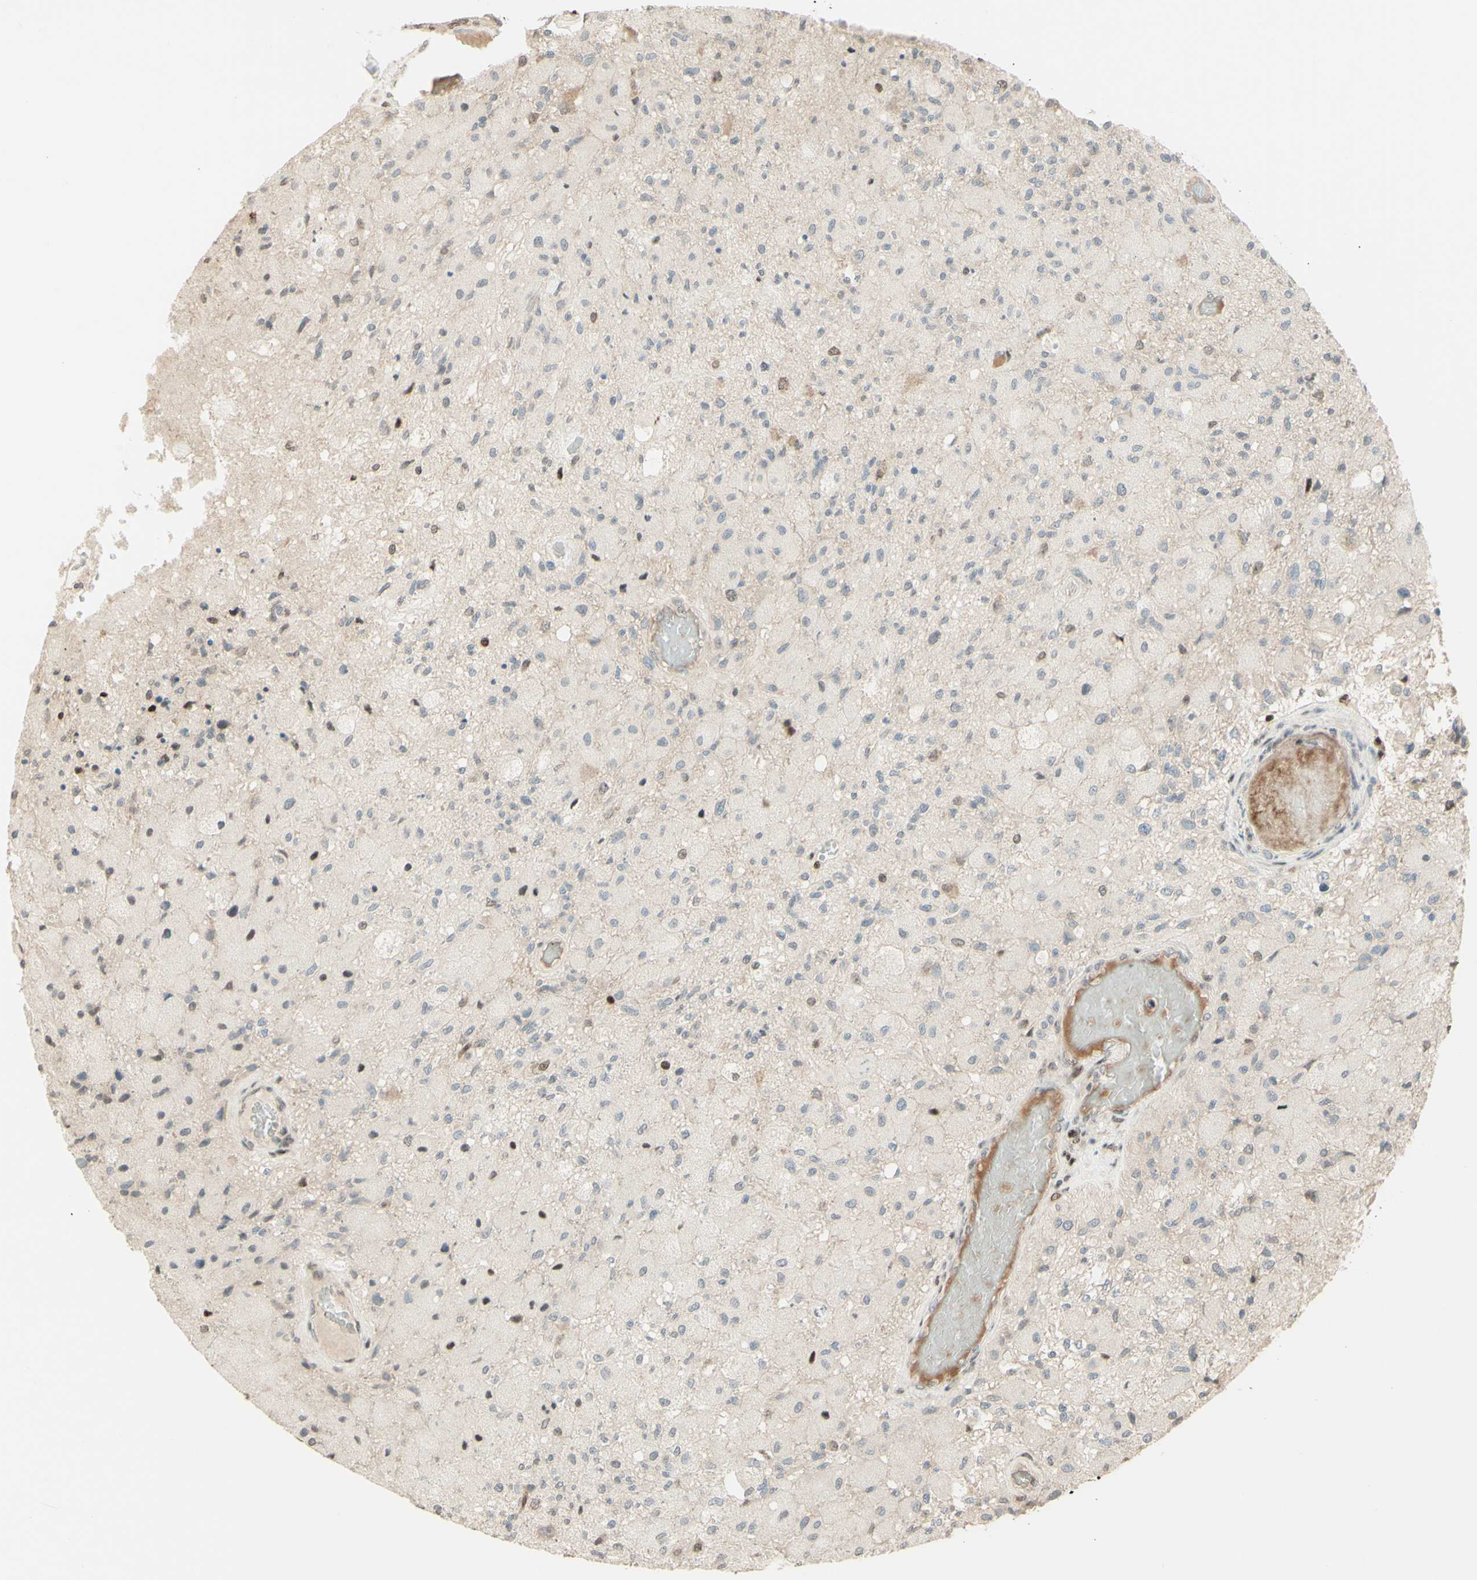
{"staining": {"intensity": "negative", "quantity": "none", "location": "none"}, "tissue": "glioma", "cell_type": "Tumor cells", "image_type": "cancer", "snomed": [{"axis": "morphology", "description": "Normal tissue, NOS"}, {"axis": "morphology", "description": "Glioma, malignant, High grade"}, {"axis": "topography", "description": "Cerebral cortex"}], "caption": "Malignant glioma (high-grade) was stained to show a protein in brown. There is no significant positivity in tumor cells. (Brightfield microscopy of DAB immunohistochemistry at high magnification).", "gene": "CDKL5", "patient": {"sex": "male", "age": 77}}